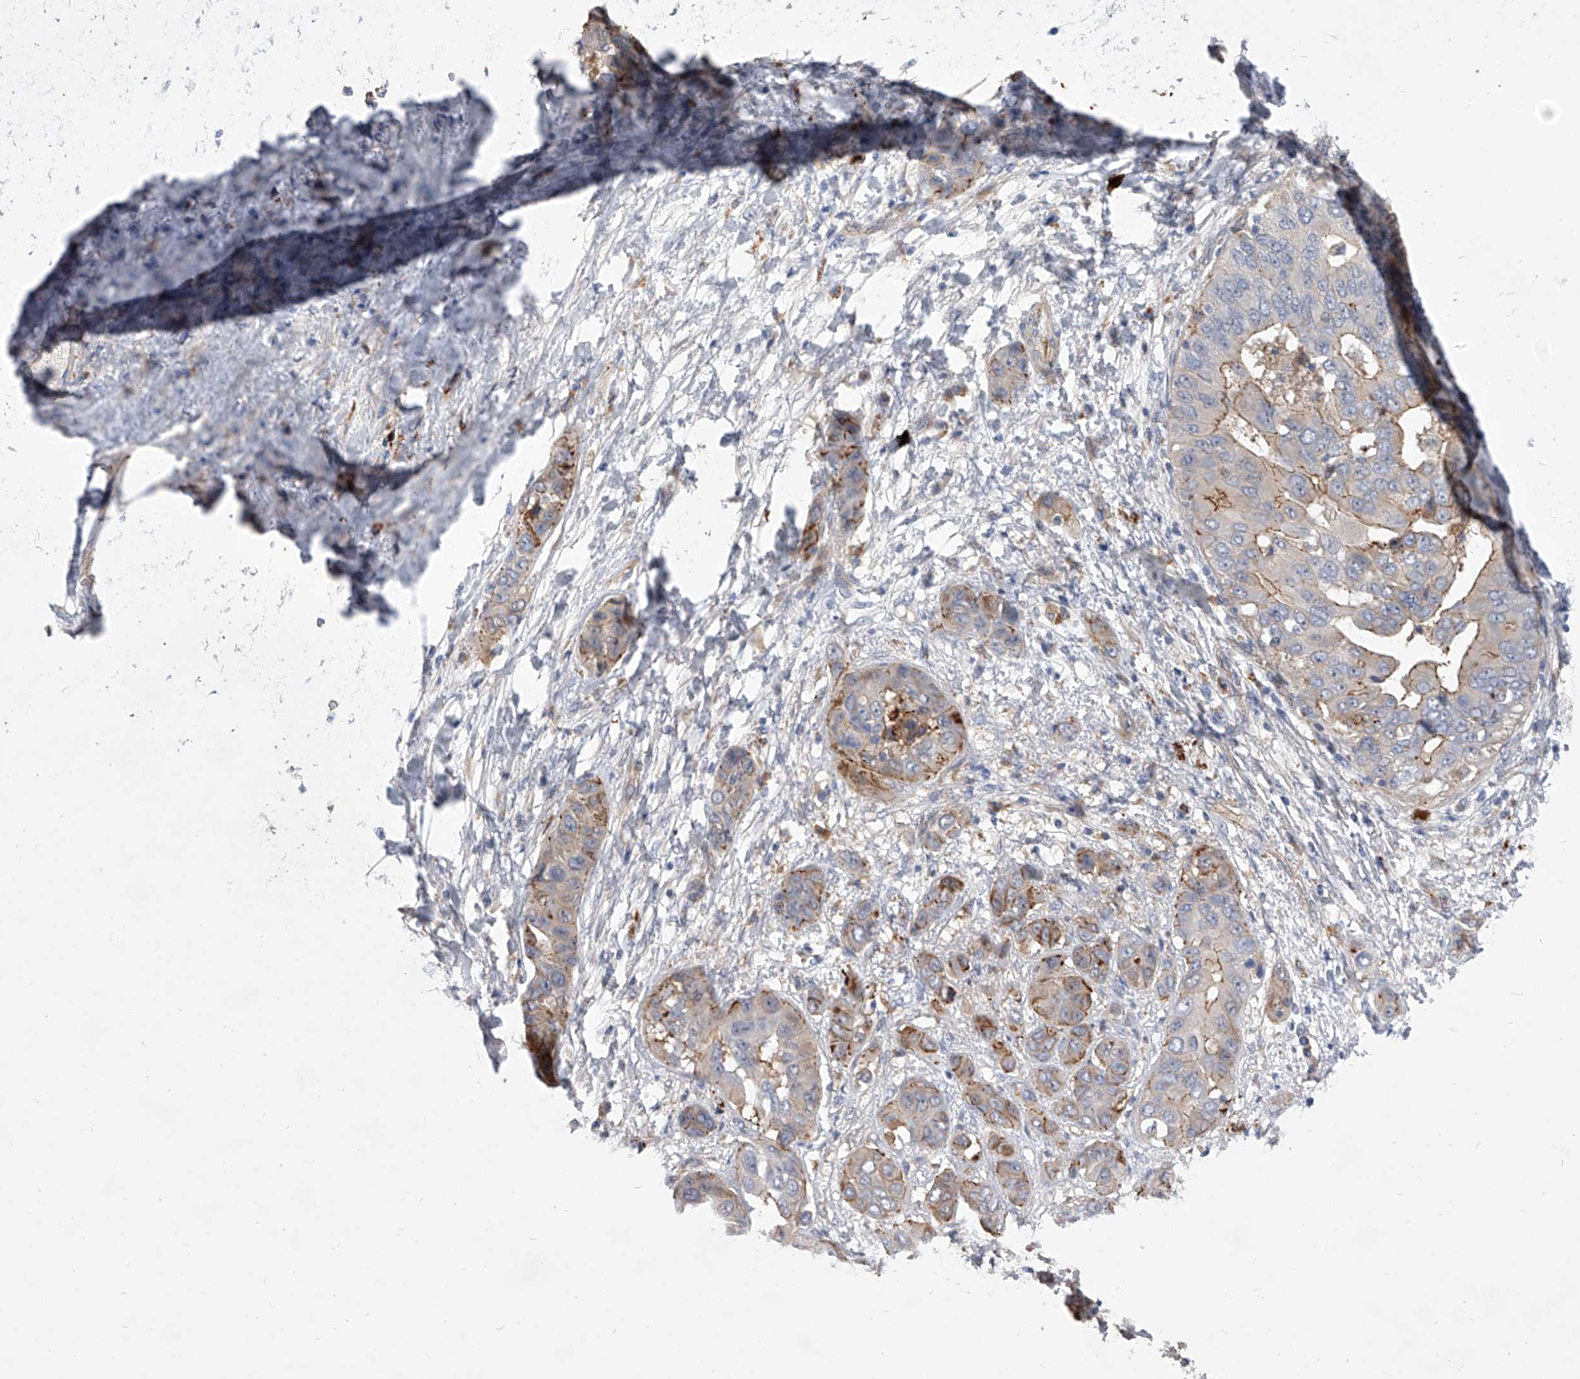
{"staining": {"intensity": "moderate", "quantity": "<25%", "location": "cytoplasmic/membranous"}, "tissue": "liver cancer", "cell_type": "Tumor cells", "image_type": "cancer", "snomed": [{"axis": "morphology", "description": "Cholangiocarcinoma"}, {"axis": "topography", "description": "Liver"}], "caption": "Immunohistochemistry histopathology image of neoplastic tissue: human liver cancer stained using immunohistochemistry shows low levels of moderate protein expression localized specifically in the cytoplasmic/membranous of tumor cells, appearing as a cytoplasmic/membranous brown color.", "gene": "MINDY4", "patient": {"sex": "female", "age": 52}}